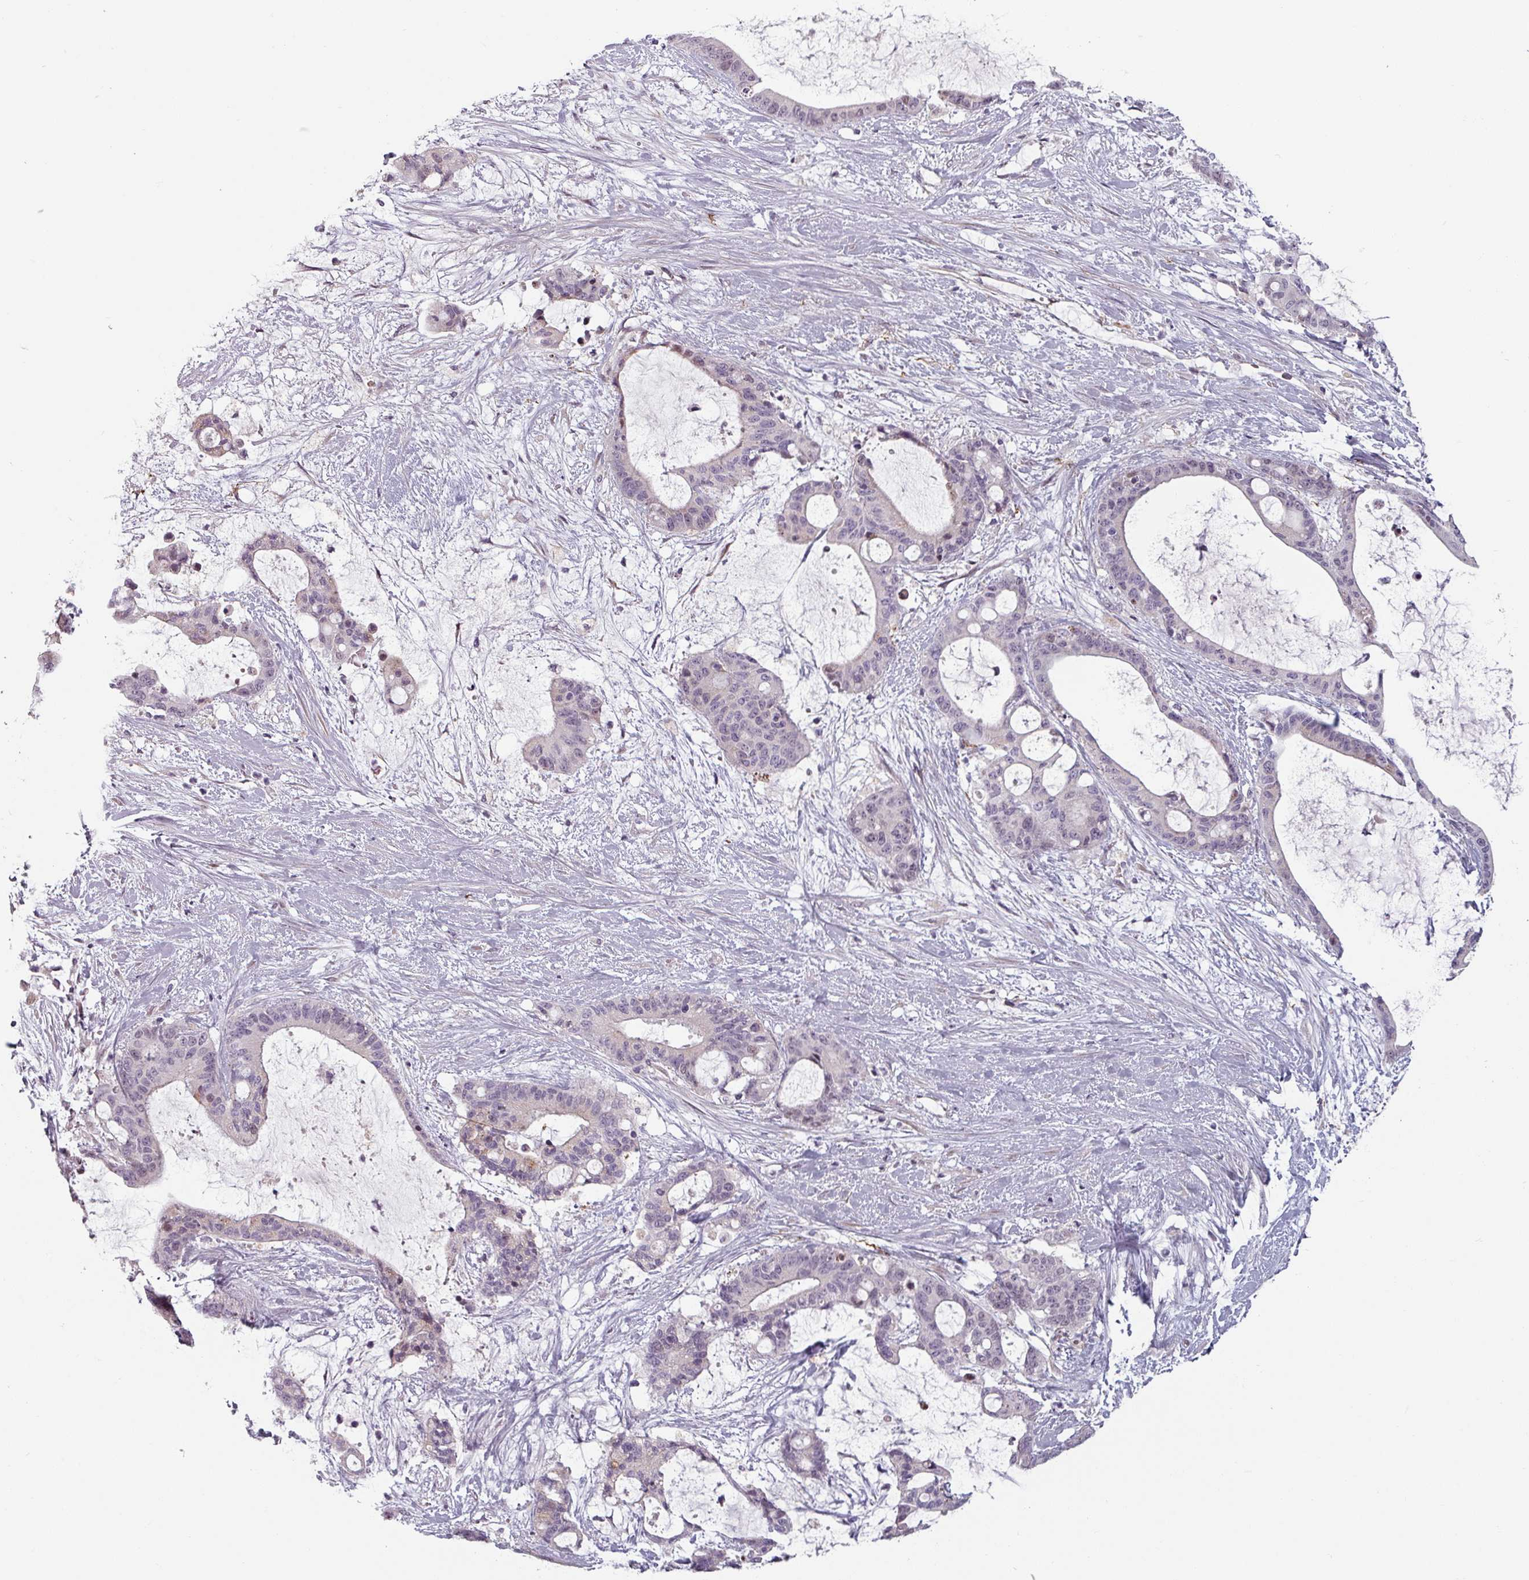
{"staining": {"intensity": "negative", "quantity": "none", "location": "none"}, "tissue": "liver cancer", "cell_type": "Tumor cells", "image_type": "cancer", "snomed": [{"axis": "morphology", "description": "Normal tissue, NOS"}, {"axis": "morphology", "description": "Cholangiocarcinoma"}, {"axis": "topography", "description": "Liver"}, {"axis": "topography", "description": "Peripheral nerve tissue"}], "caption": "Immunohistochemical staining of human liver cholangiocarcinoma shows no significant staining in tumor cells. (Immunohistochemistry (ihc), brightfield microscopy, high magnification).", "gene": "CYB5RL", "patient": {"sex": "female", "age": 73}}